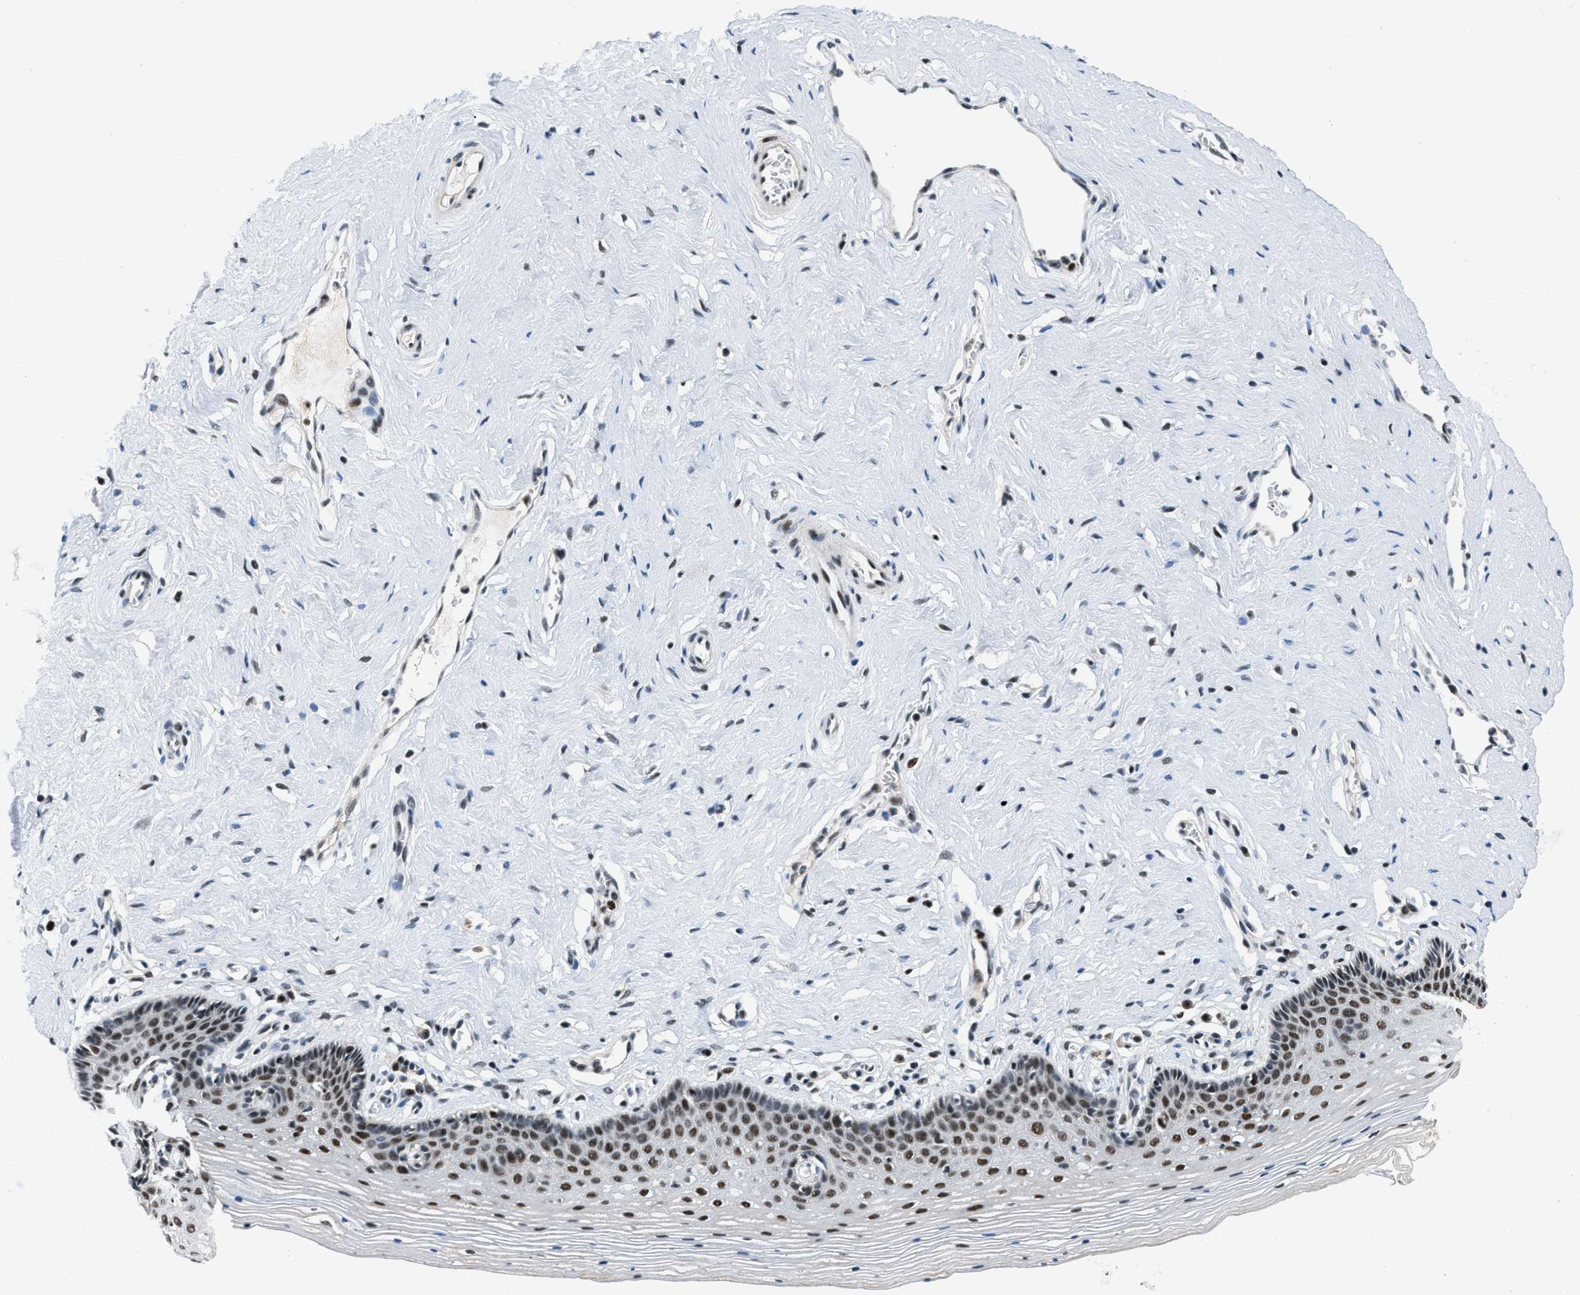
{"staining": {"intensity": "moderate", "quantity": ">75%", "location": "nuclear"}, "tissue": "vagina", "cell_type": "Squamous epithelial cells", "image_type": "normal", "snomed": [{"axis": "morphology", "description": "Normal tissue, NOS"}, {"axis": "topography", "description": "Vagina"}], "caption": "High-magnification brightfield microscopy of unremarkable vagina stained with DAB (3,3'-diaminobenzidine) (brown) and counterstained with hematoxylin (blue). squamous epithelial cells exhibit moderate nuclear expression is identified in approximately>75% of cells. (Brightfield microscopy of DAB IHC at high magnification).", "gene": "KDM3B", "patient": {"sex": "female", "age": 32}}